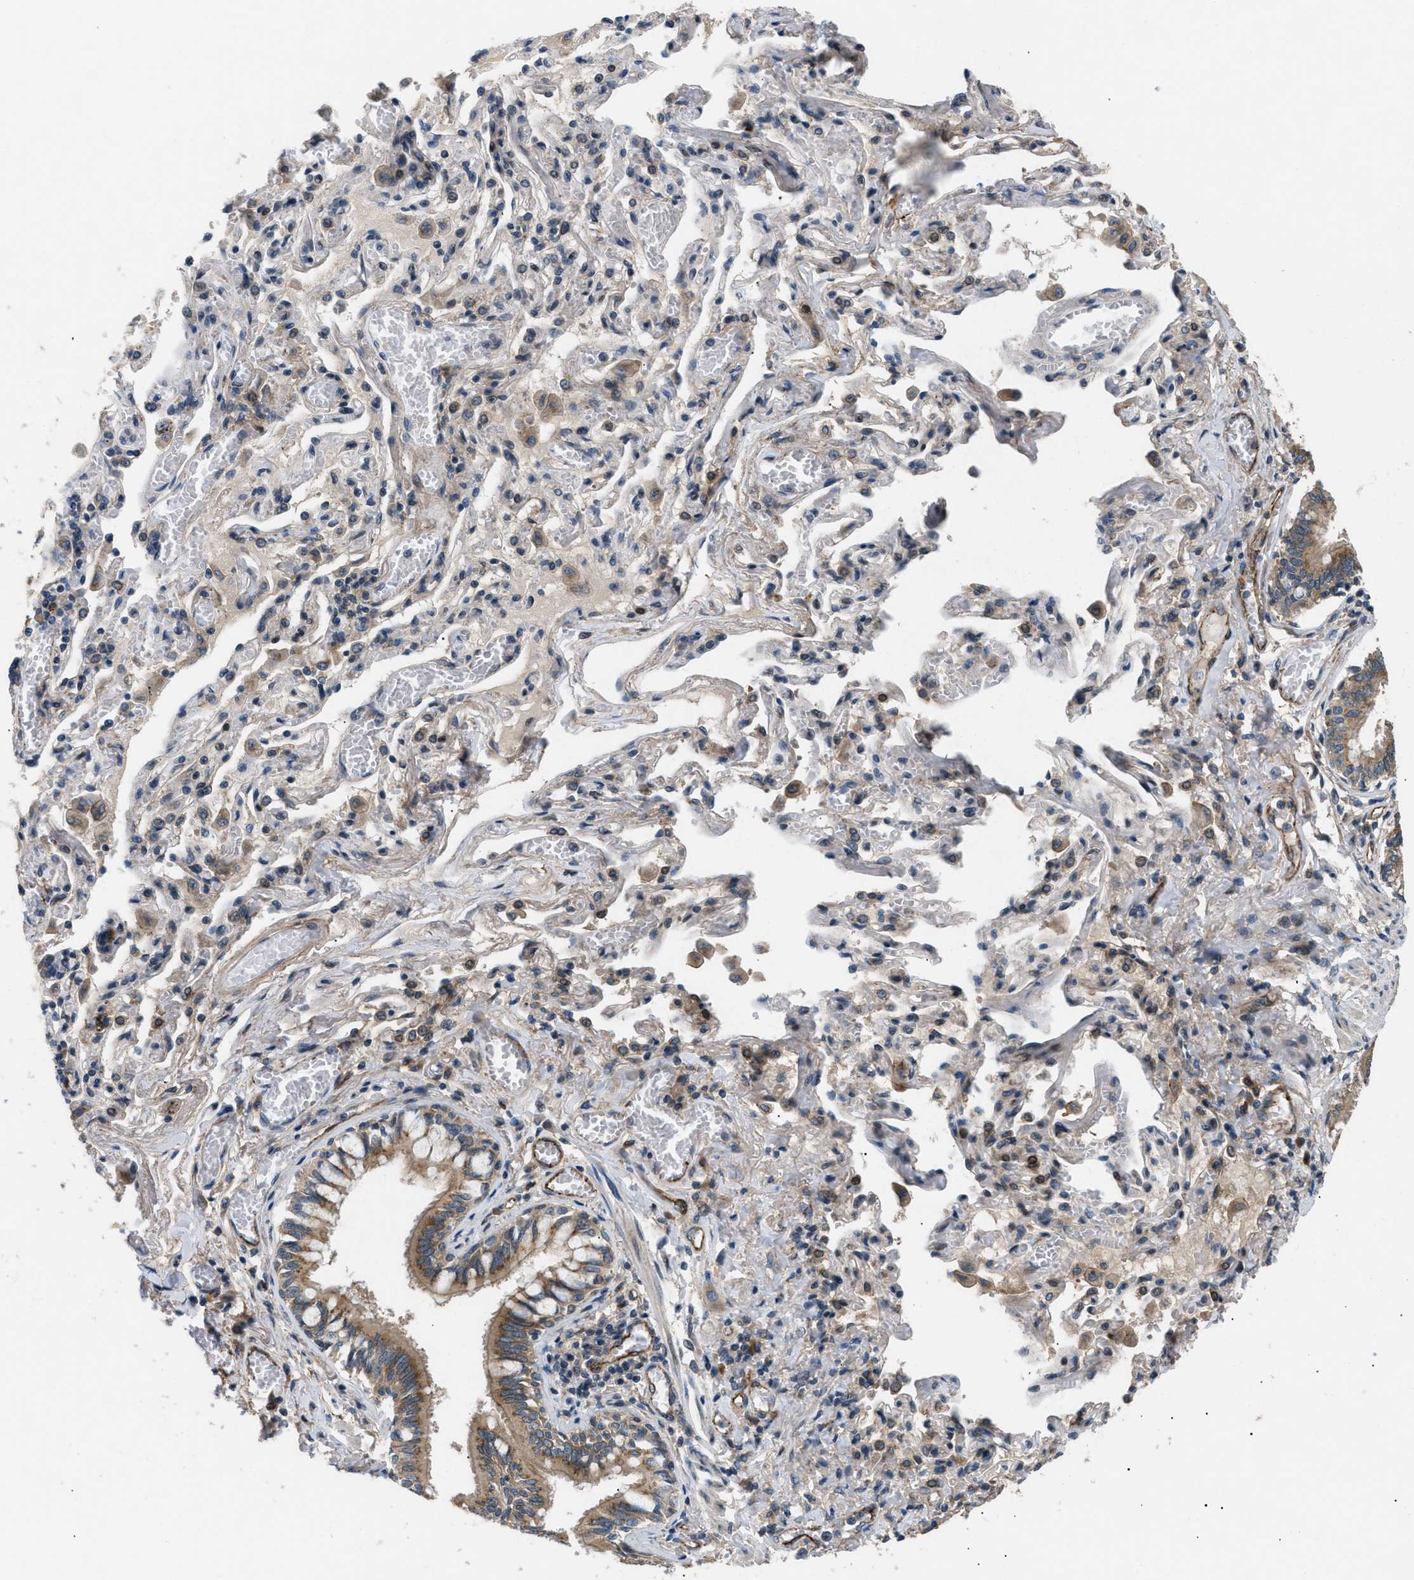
{"staining": {"intensity": "strong", "quantity": ">75%", "location": "cytoplasmic/membranous"}, "tissue": "bronchus", "cell_type": "Respiratory epithelial cells", "image_type": "normal", "snomed": [{"axis": "morphology", "description": "Normal tissue, NOS"}, {"axis": "morphology", "description": "Inflammation, NOS"}, {"axis": "topography", "description": "Cartilage tissue"}, {"axis": "topography", "description": "Lung"}], "caption": "Immunohistochemistry (DAB) staining of benign bronchus demonstrates strong cytoplasmic/membranous protein staining in about >75% of respiratory epithelial cells.", "gene": "LYSMD3", "patient": {"sex": "male", "age": 71}}